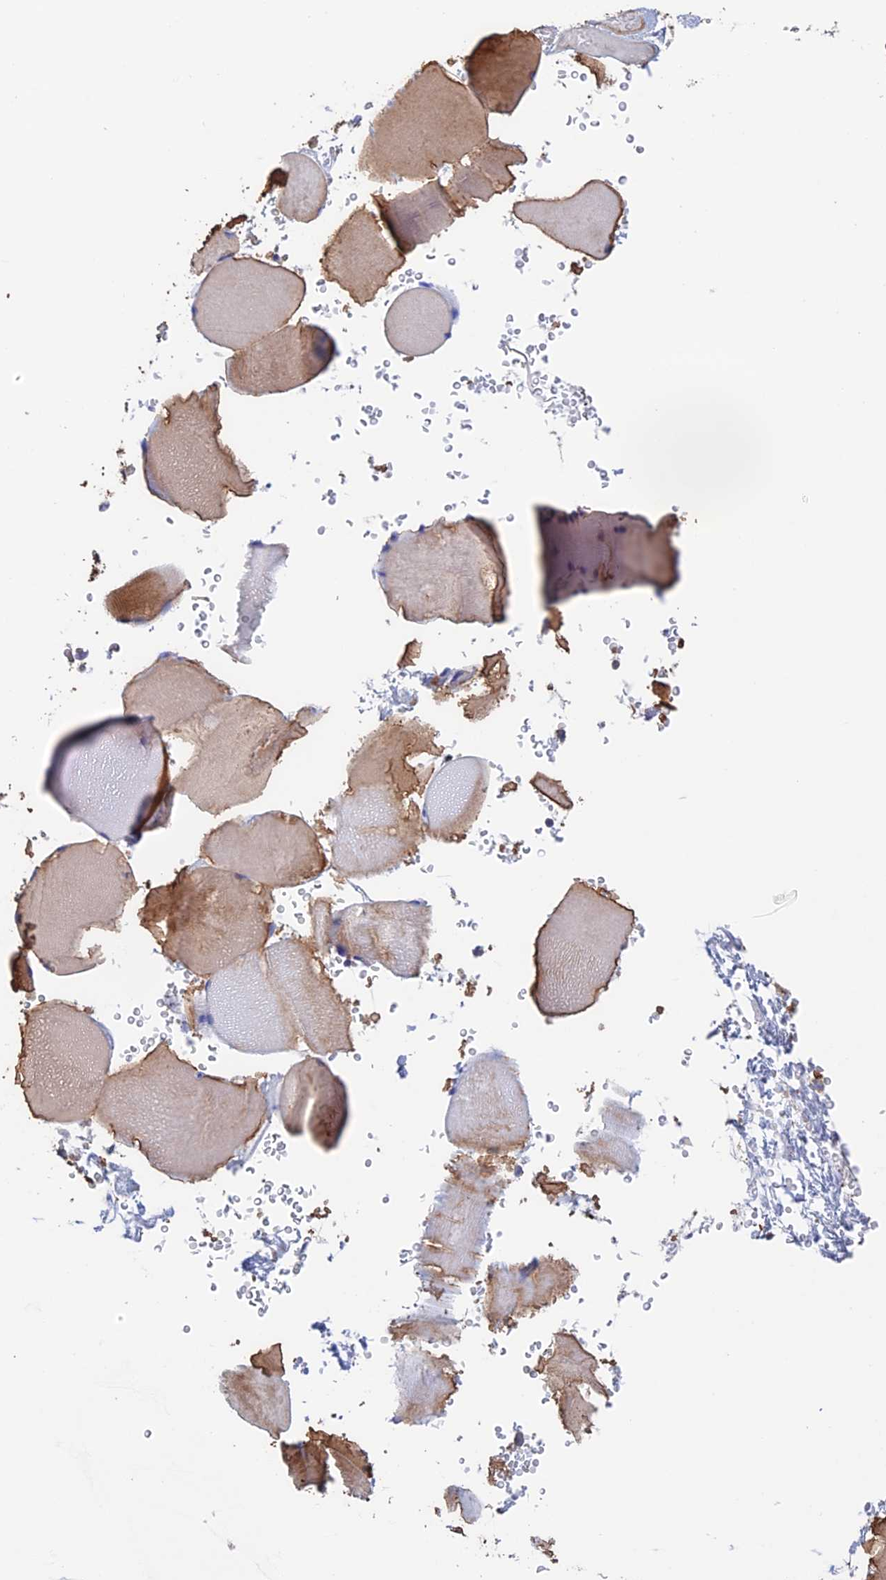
{"staining": {"intensity": "strong", "quantity": "25%-75%", "location": "cytoplasmic/membranous"}, "tissue": "skeletal muscle", "cell_type": "Myocytes", "image_type": "normal", "snomed": [{"axis": "morphology", "description": "Normal tissue, NOS"}, {"axis": "topography", "description": "Skeletal muscle"}], "caption": "Skeletal muscle stained for a protein shows strong cytoplasmic/membranous positivity in myocytes.", "gene": "NUDT16L1", "patient": {"sex": "male", "age": 62}}